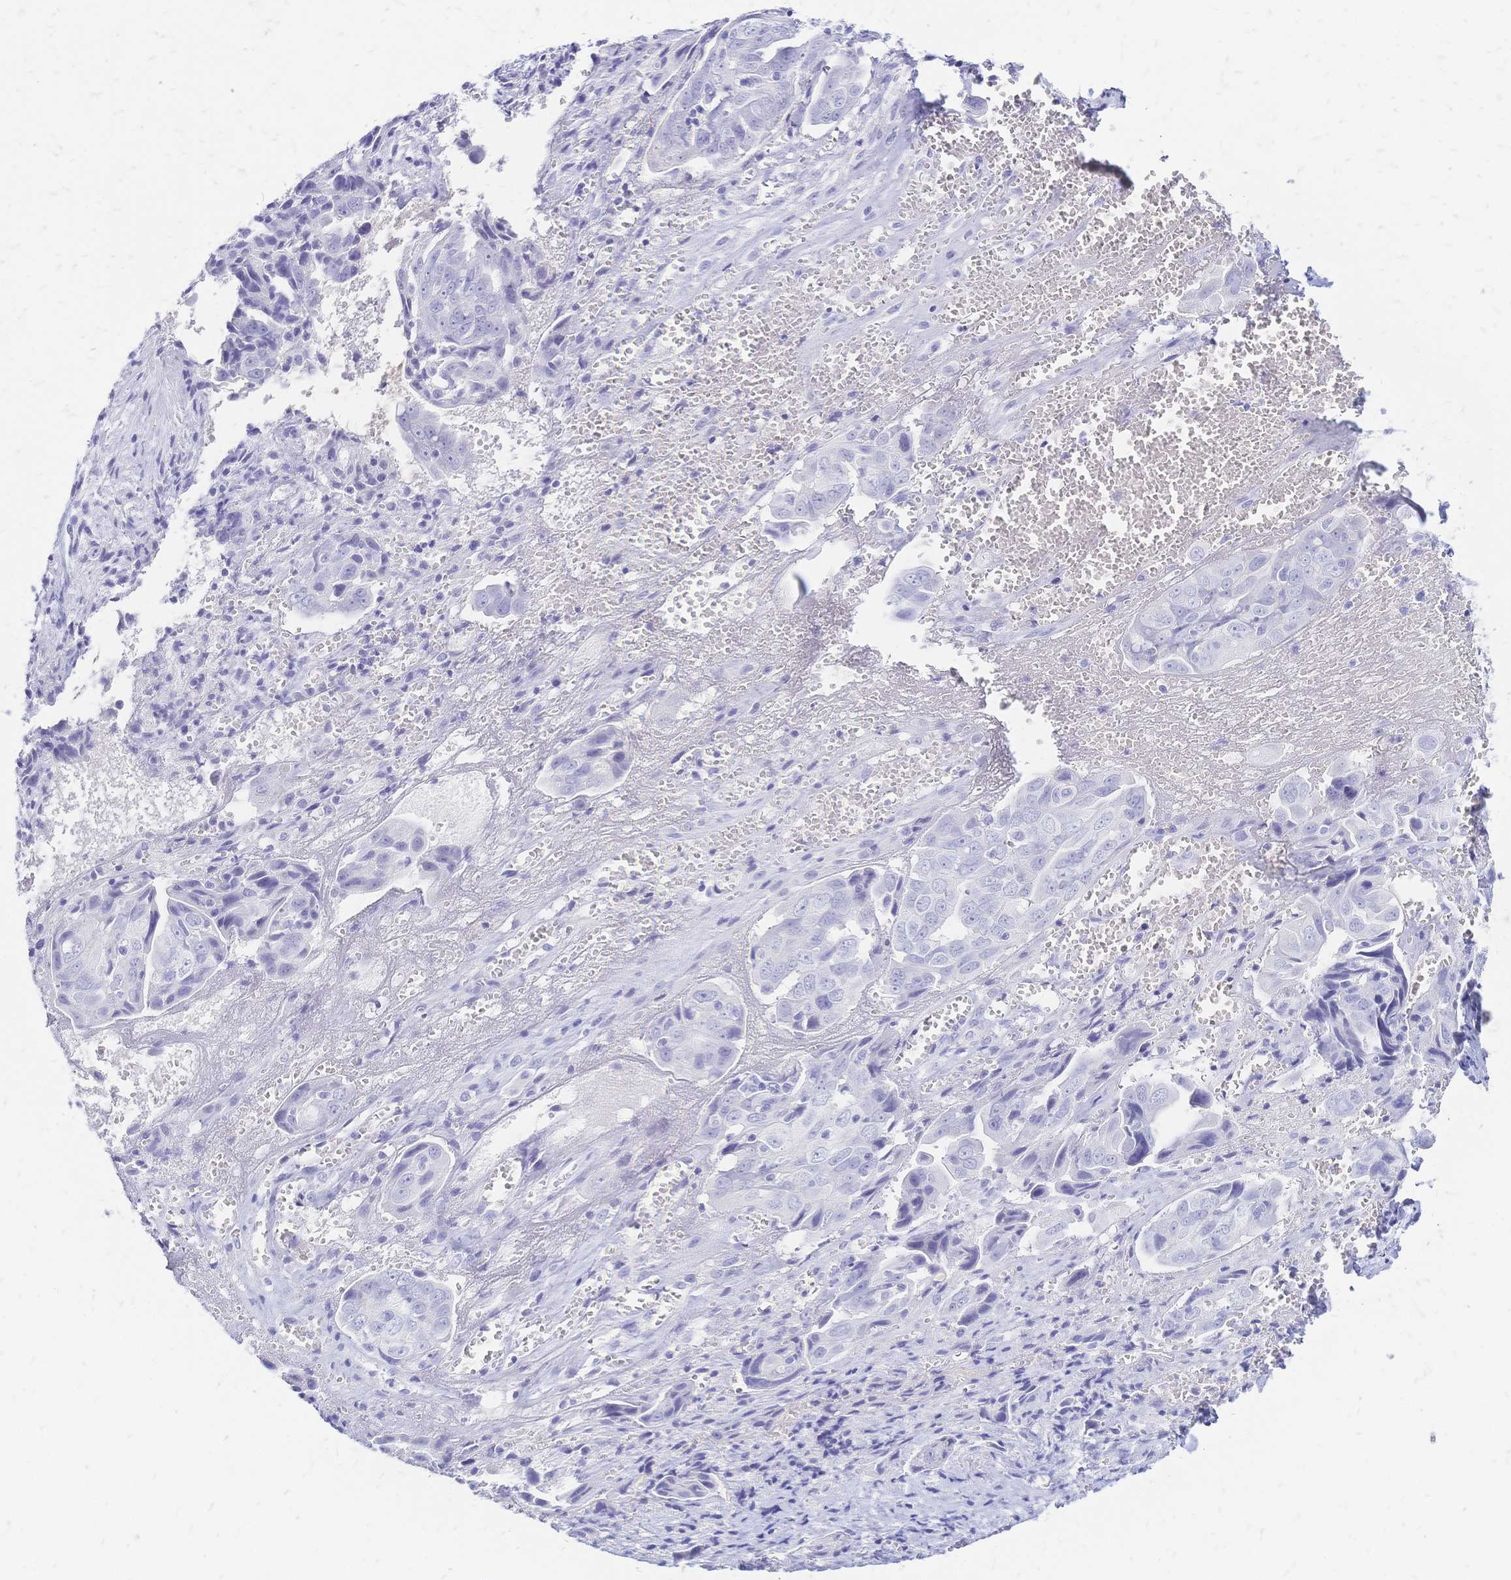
{"staining": {"intensity": "negative", "quantity": "none", "location": "none"}, "tissue": "ovarian cancer", "cell_type": "Tumor cells", "image_type": "cancer", "snomed": [{"axis": "morphology", "description": "Carcinoma, endometroid"}, {"axis": "topography", "description": "Ovary"}], "caption": "Tumor cells show no significant expression in ovarian endometroid carcinoma.", "gene": "FA2H", "patient": {"sex": "female", "age": 70}}